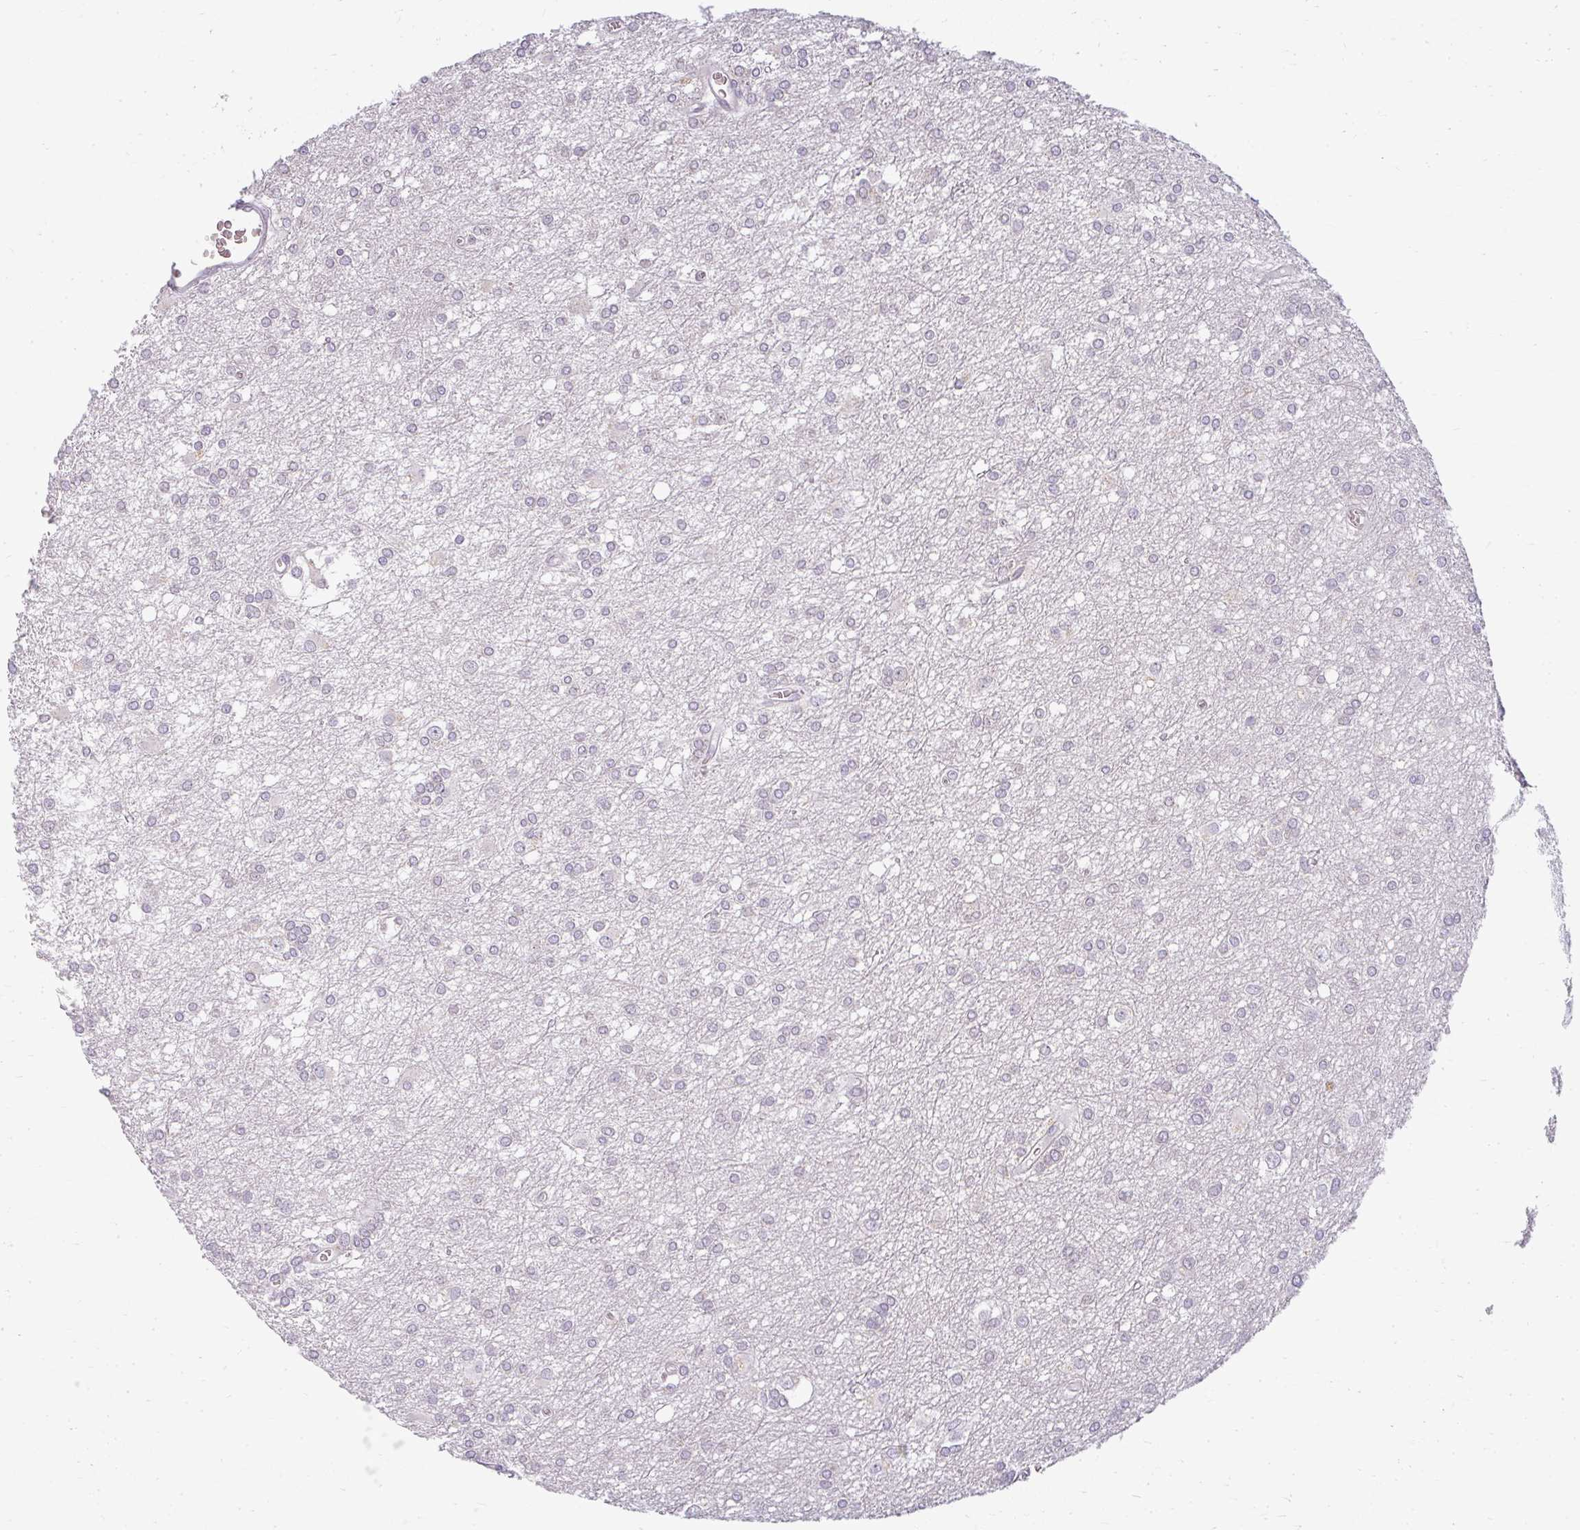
{"staining": {"intensity": "negative", "quantity": "none", "location": "none"}, "tissue": "glioma", "cell_type": "Tumor cells", "image_type": "cancer", "snomed": [{"axis": "morphology", "description": "Glioma, malignant, High grade"}, {"axis": "topography", "description": "Brain"}], "caption": "Tumor cells show no significant expression in high-grade glioma (malignant).", "gene": "ZFYVE26", "patient": {"sex": "male", "age": 48}}